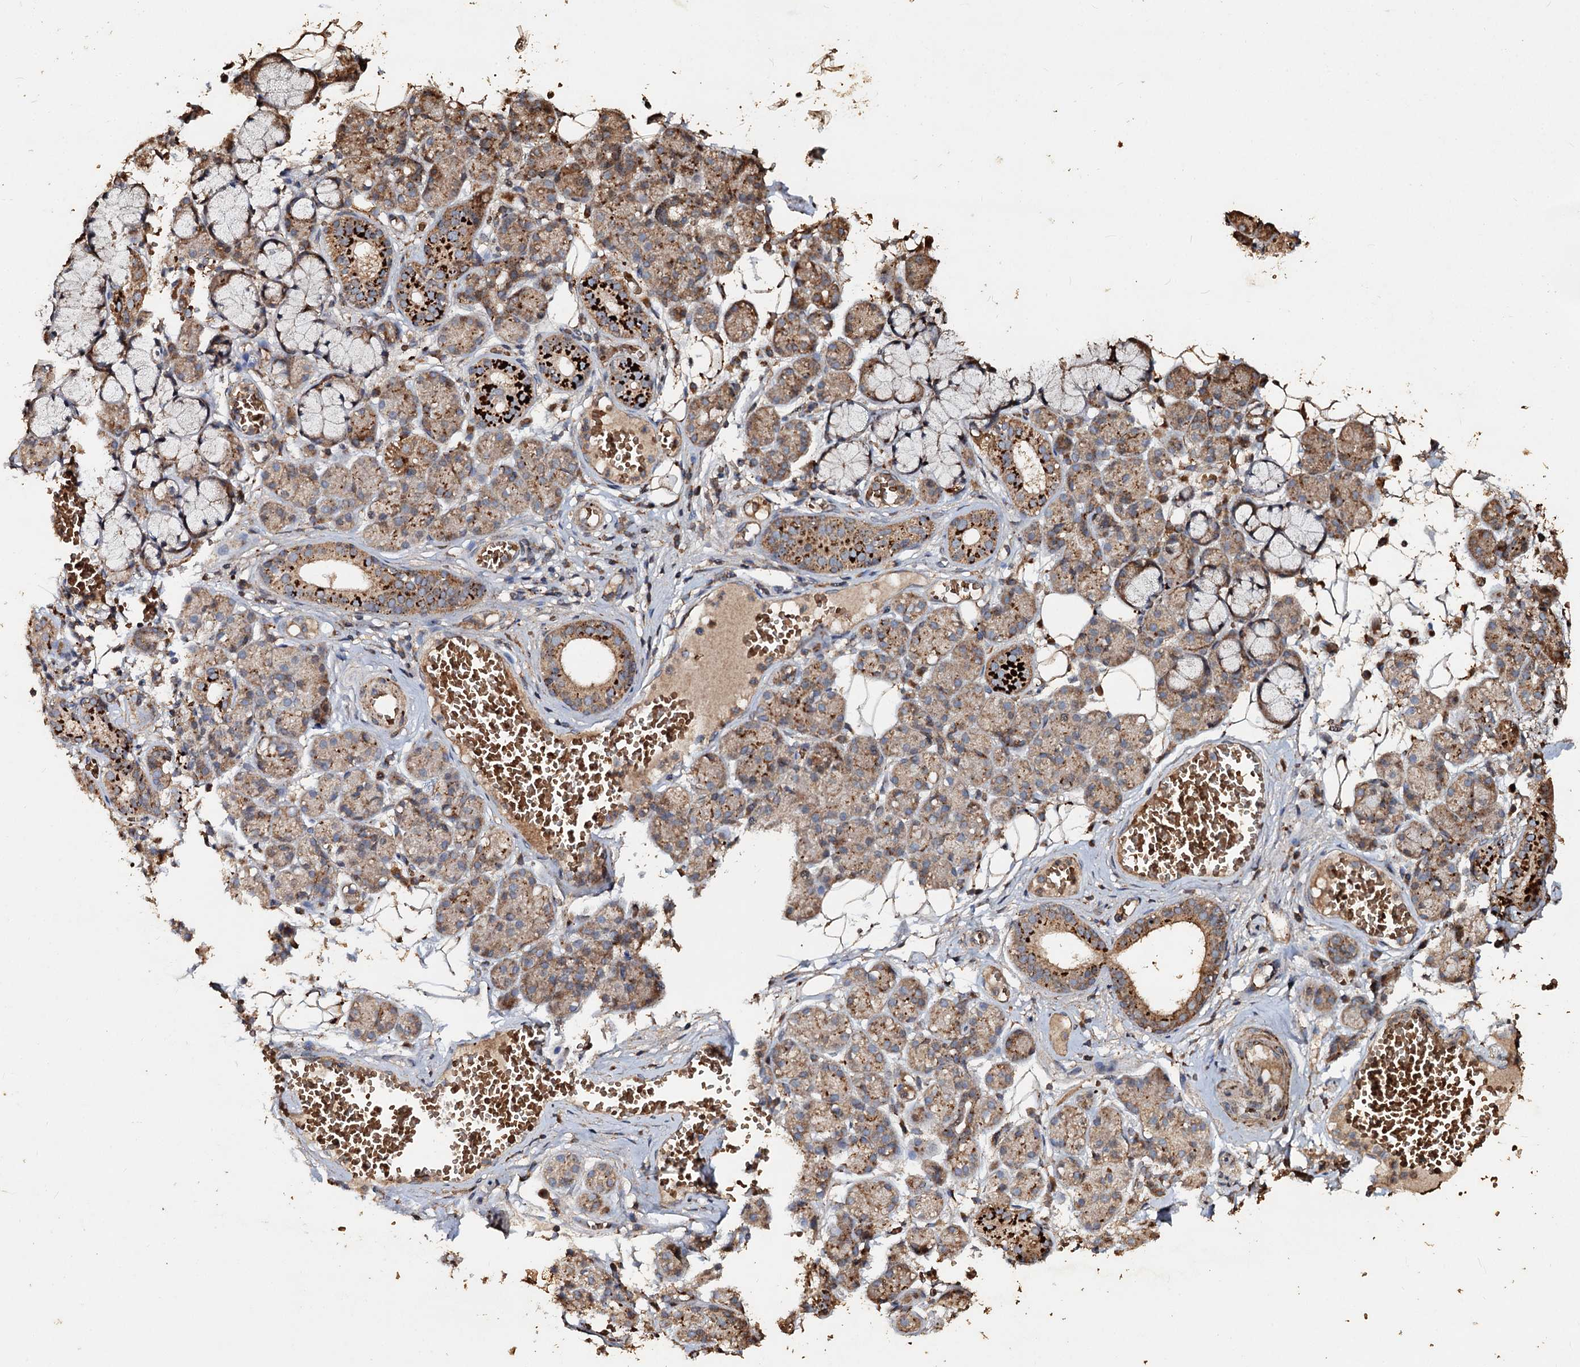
{"staining": {"intensity": "moderate", "quantity": "25%-75%", "location": "cytoplasmic/membranous"}, "tissue": "salivary gland", "cell_type": "Glandular cells", "image_type": "normal", "snomed": [{"axis": "morphology", "description": "Normal tissue, NOS"}, {"axis": "topography", "description": "Salivary gland"}], "caption": "Protein staining shows moderate cytoplasmic/membranous staining in about 25%-75% of glandular cells in unremarkable salivary gland. The protein is shown in brown color, while the nuclei are stained blue.", "gene": "NOTCH2NLA", "patient": {"sex": "male", "age": 63}}